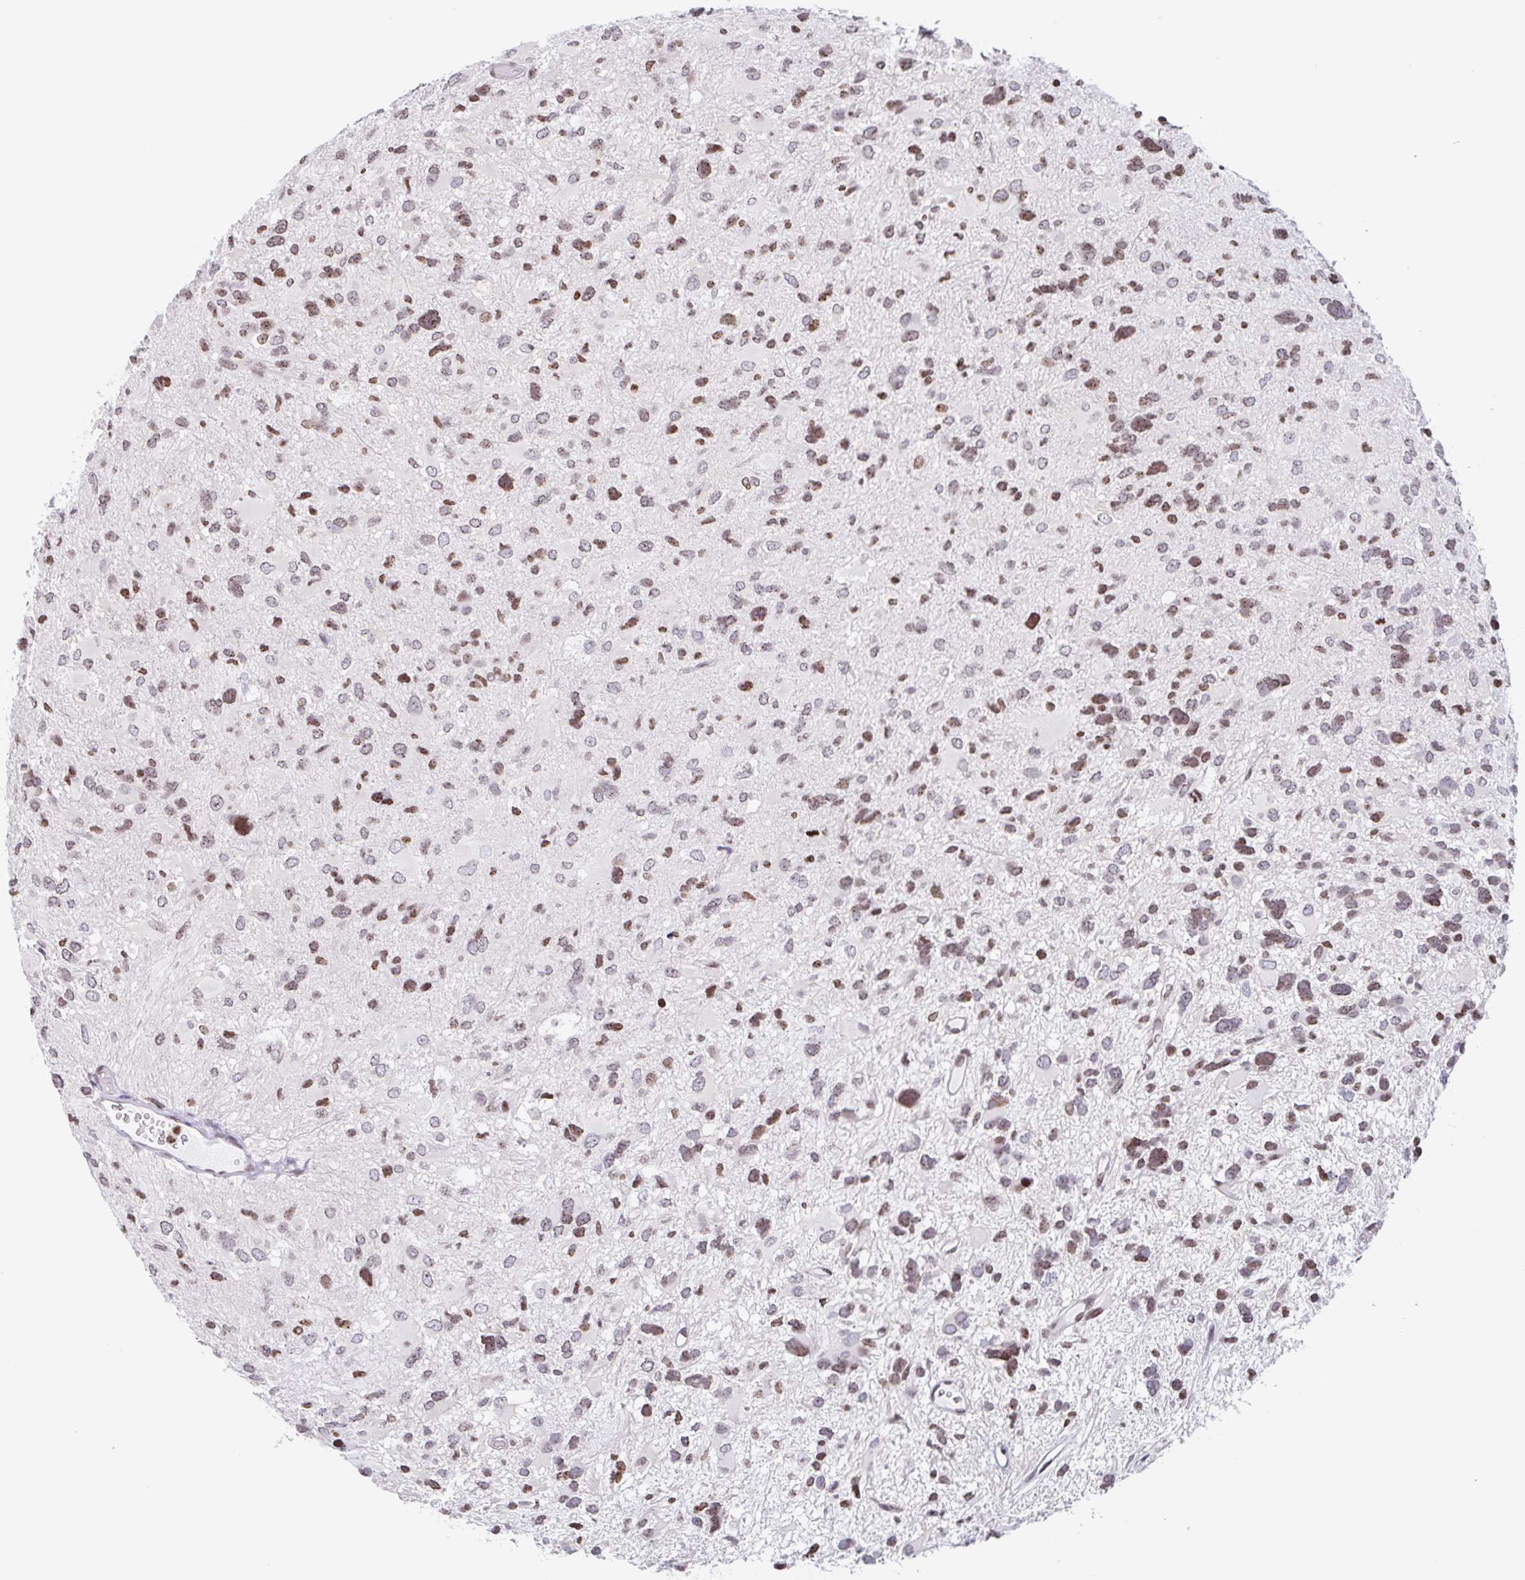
{"staining": {"intensity": "moderate", "quantity": ">75%", "location": "nuclear"}, "tissue": "glioma", "cell_type": "Tumor cells", "image_type": "cancer", "snomed": [{"axis": "morphology", "description": "Glioma, malignant, High grade"}, {"axis": "topography", "description": "Brain"}], "caption": "This is an image of immunohistochemistry staining of glioma, which shows moderate staining in the nuclear of tumor cells.", "gene": "NOL6", "patient": {"sex": "female", "age": 11}}